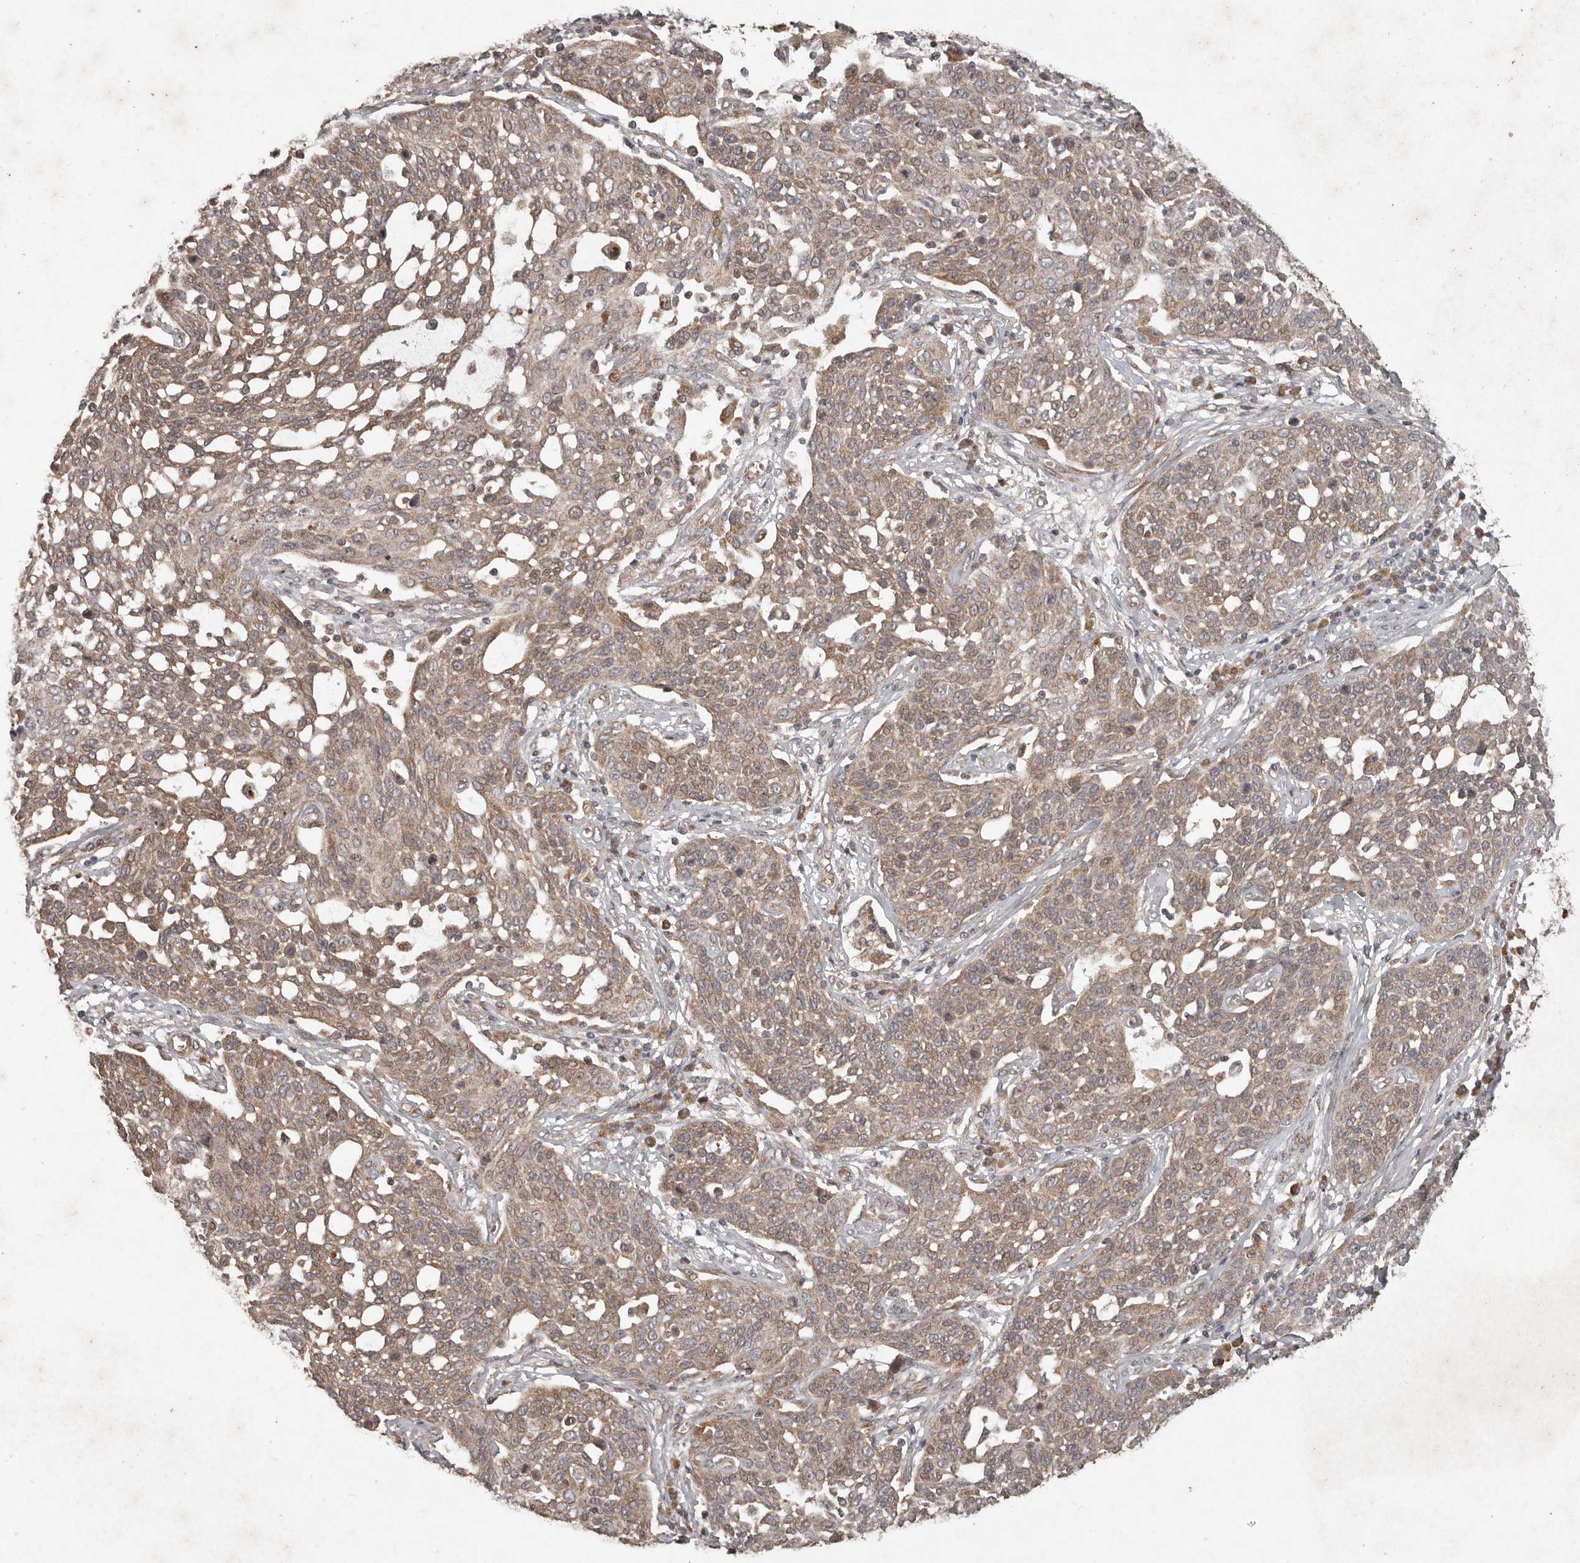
{"staining": {"intensity": "moderate", "quantity": ">75%", "location": "cytoplasmic/membranous"}, "tissue": "cervical cancer", "cell_type": "Tumor cells", "image_type": "cancer", "snomed": [{"axis": "morphology", "description": "Squamous cell carcinoma, NOS"}, {"axis": "topography", "description": "Cervix"}], "caption": "Squamous cell carcinoma (cervical) tissue displays moderate cytoplasmic/membranous staining in approximately >75% of tumor cells, visualized by immunohistochemistry.", "gene": "PLOD2", "patient": {"sex": "female", "age": 34}}